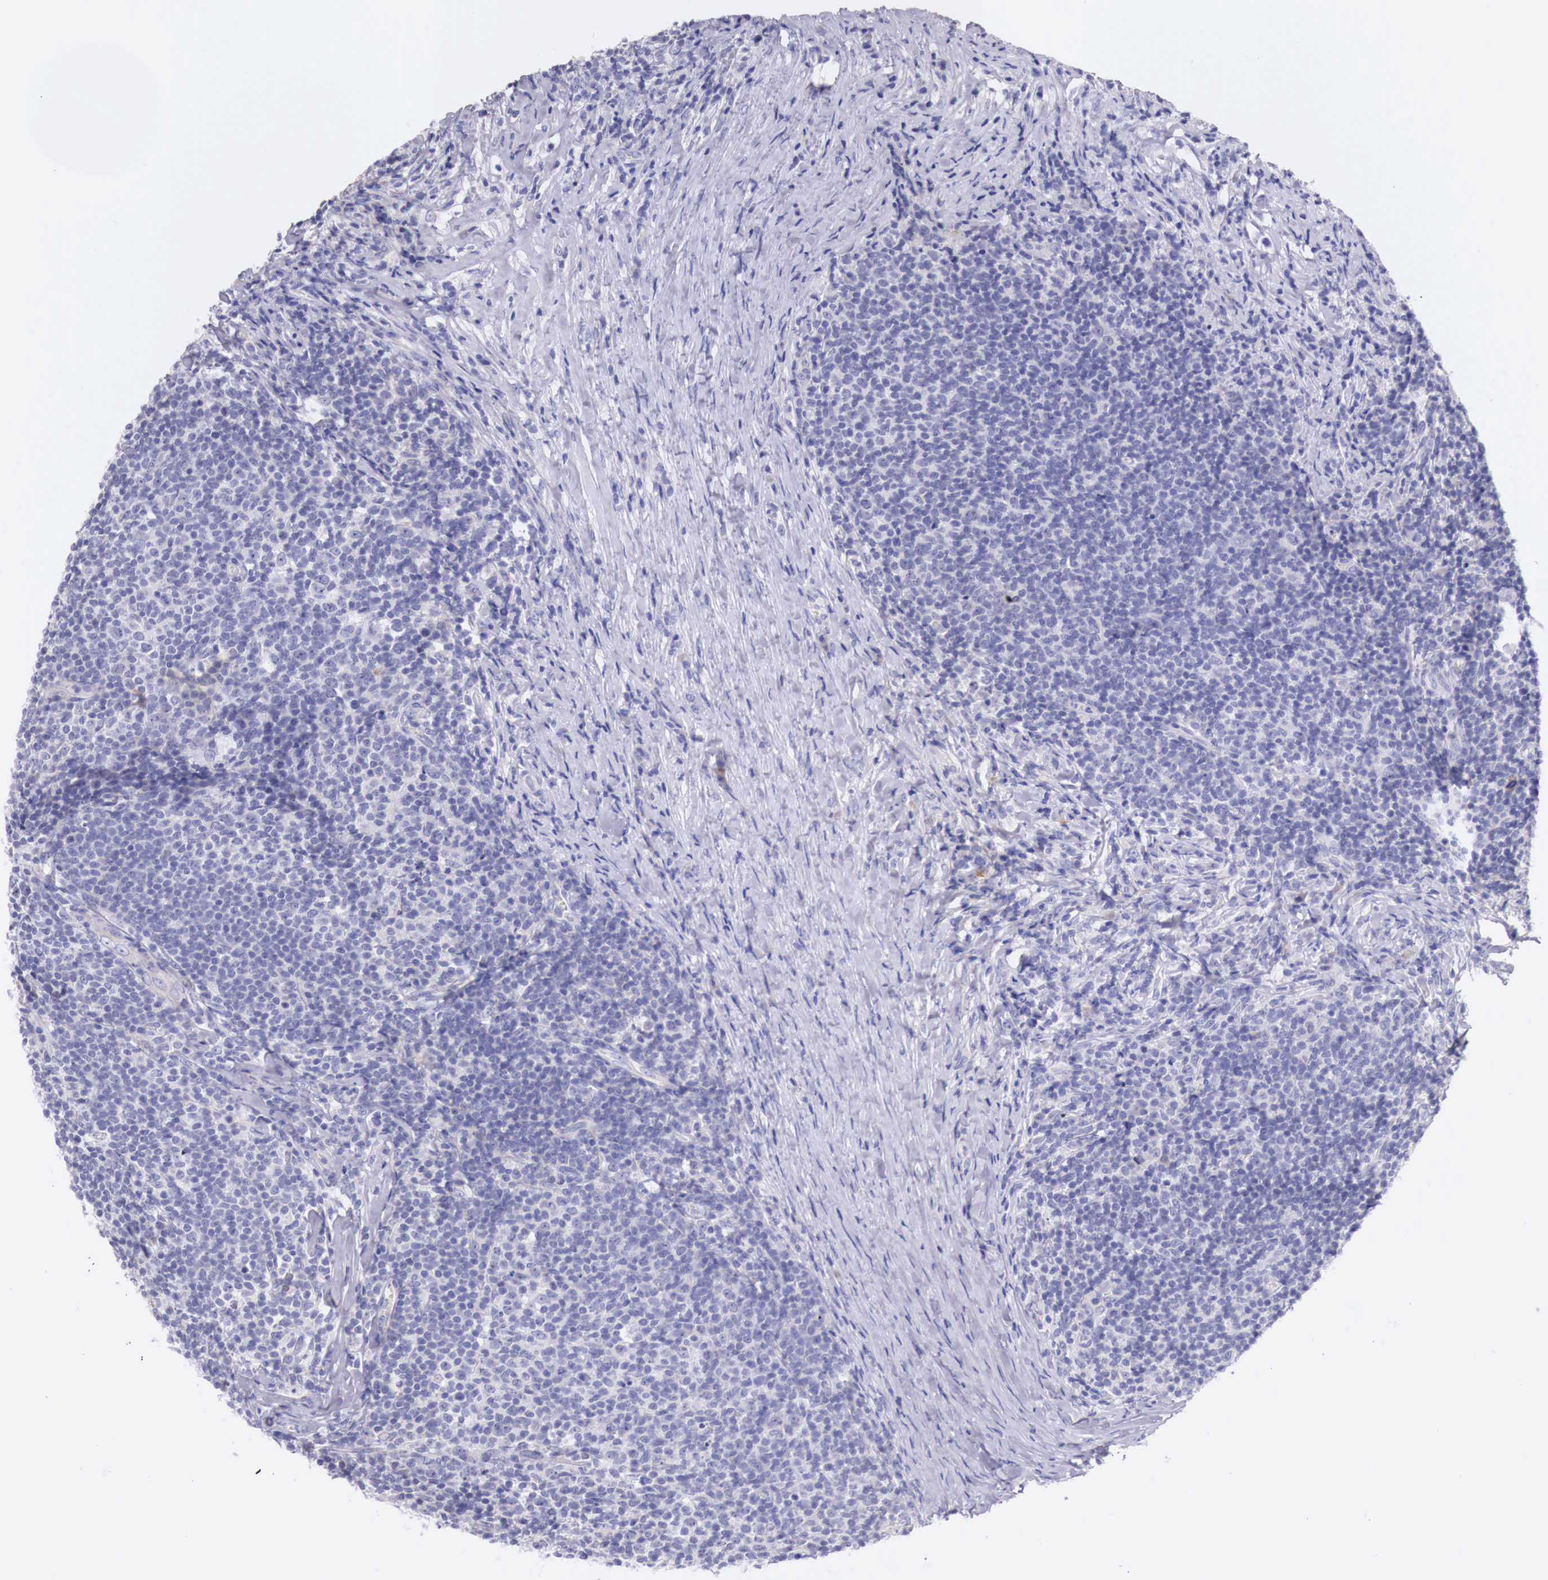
{"staining": {"intensity": "negative", "quantity": "none", "location": "none"}, "tissue": "lymphoma", "cell_type": "Tumor cells", "image_type": "cancer", "snomed": [{"axis": "morphology", "description": "Malignant lymphoma, non-Hodgkin's type, Low grade"}, {"axis": "topography", "description": "Lymph node"}], "caption": "High power microscopy photomicrograph of an immunohistochemistry (IHC) photomicrograph of lymphoma, revealing no significant staining in tumor cells.", "gene": "NREP", "patient": {"sex": "male", "age": 74}}